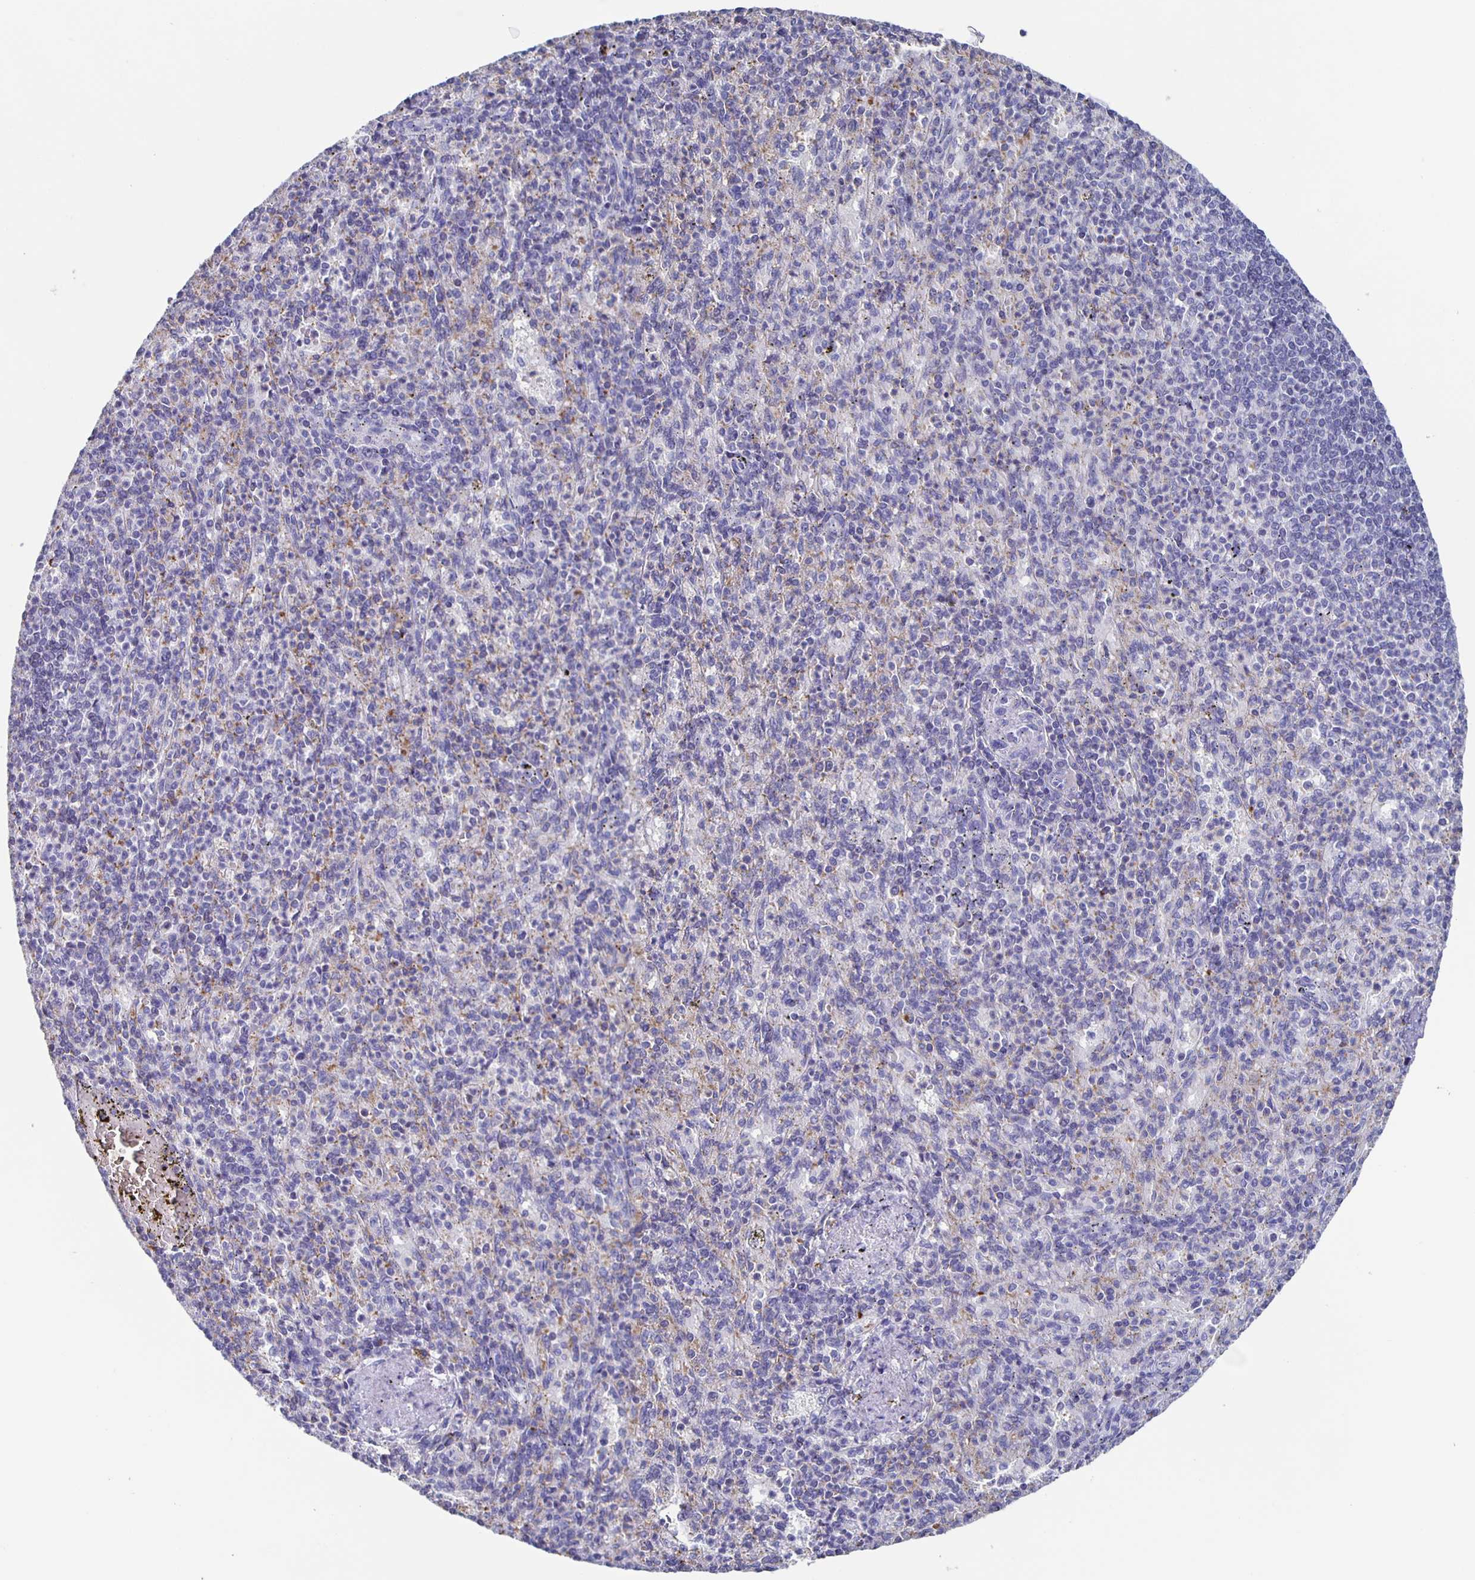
{"staining": {"intensity": "negative", "quantity": "none", "location": "none"}, "tissue": "spleen", "cell_type": "Cells in red pulp", "image_type": "normal", "snomed": [{"axis": "morphology", "description": "Normal tissue, NOS"}, {"axis": "topography", "description": "Spleen"}], "caption": "This is an IHC micrograph of unremarkable human spleen. There is no positivity in cells in red pulp.", "gene": "FGA", "patient": {"sex": "female", "age": 74}}